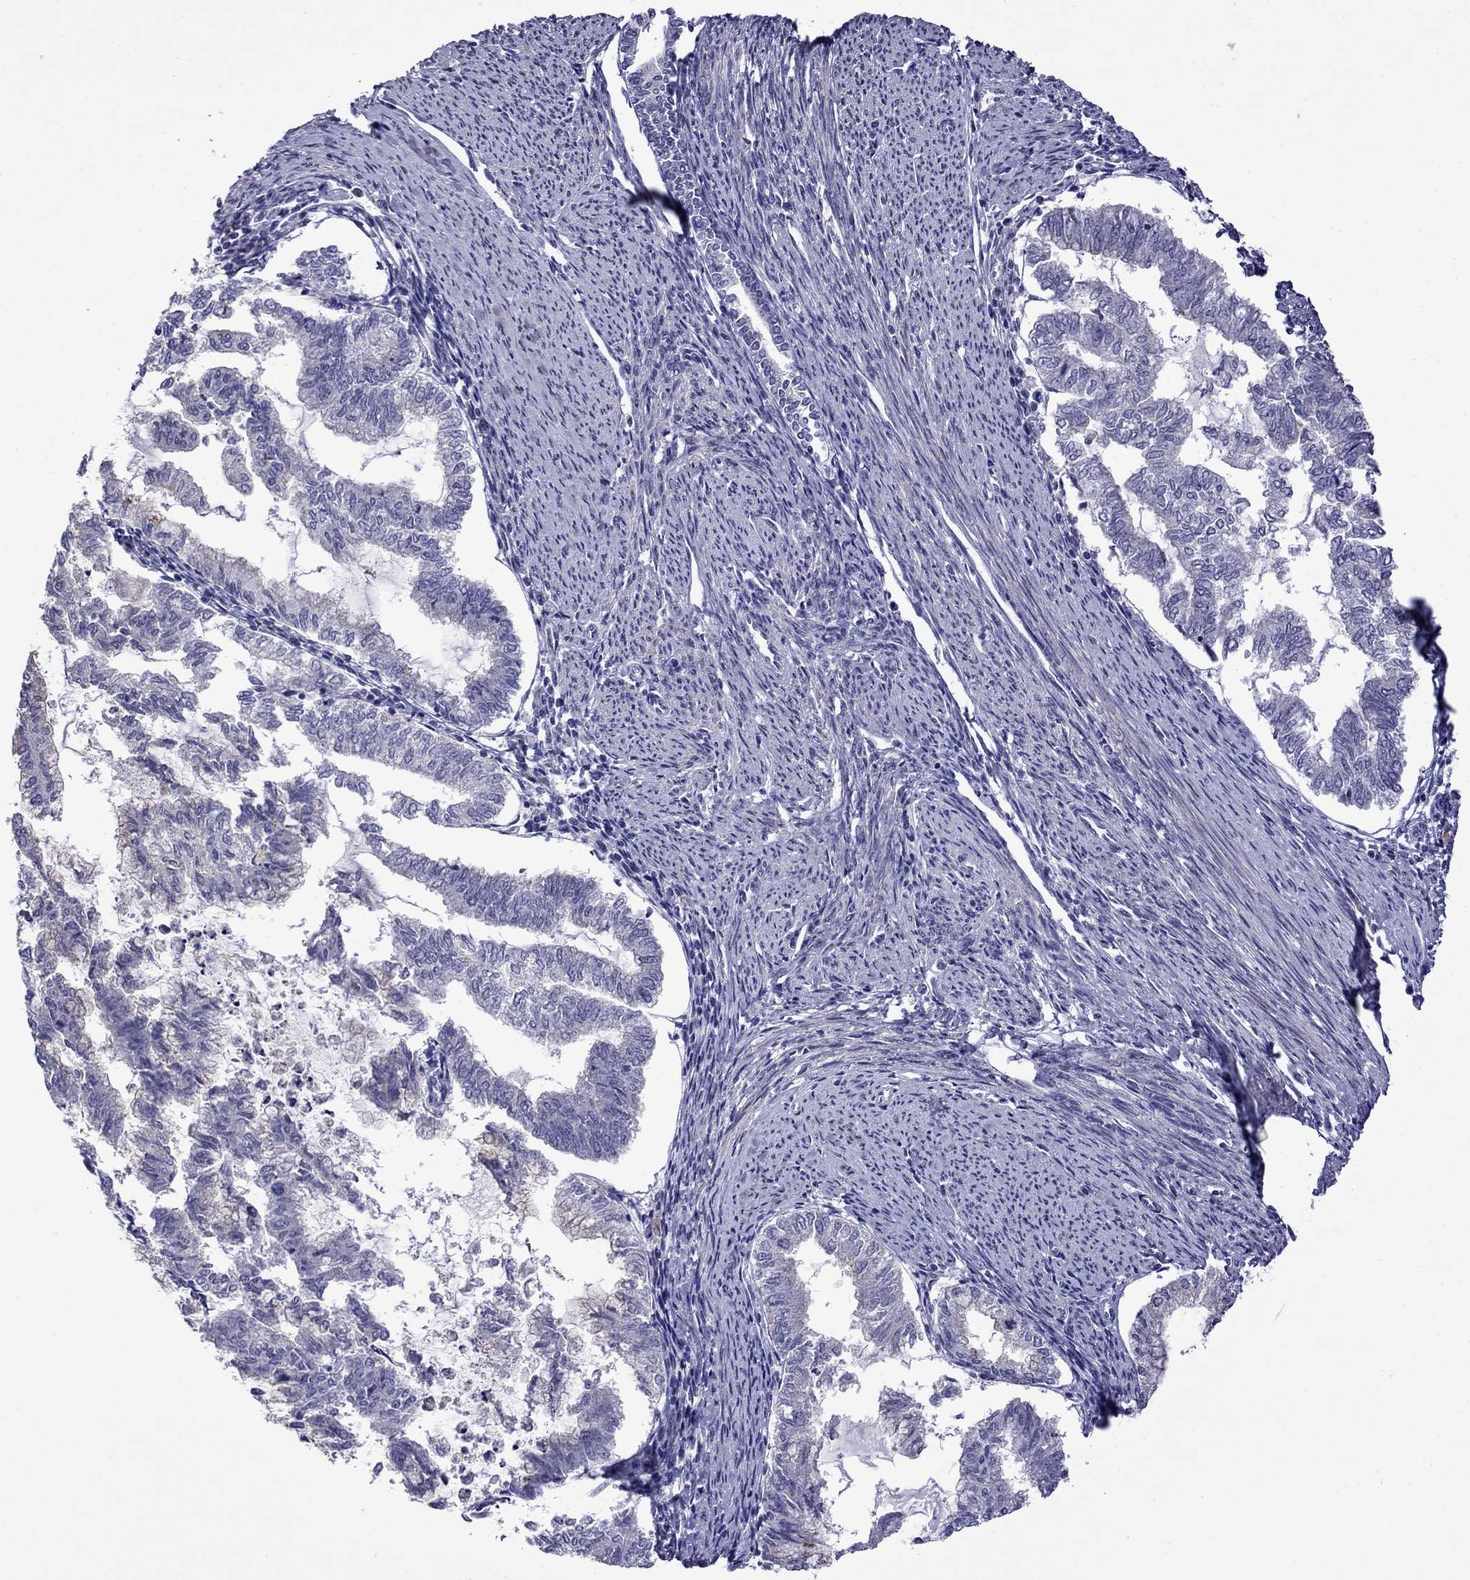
{"staining": {"intensity": "negative", "quantity": "none", "location": "none"}, "tissue": "endometrial cancer", "cell_type": "Tumor cells", "image_type": "cancer", "snomed": [{"axis": "morphology", "description": "Adenocarcinoma, NOS"}, {"axis": "topography", "description": "Endometrium"}], "caption": "Immunohistochemistry (IHC) image of neoplastic tissue: endometrial cancer (adenocarcinoma) stained with DAB (3,3'-diaminobenzidine) reveals no significant protein staining in tumor cells.", "gene": "STAR", "patient": {"sex": "female", "age": 79}}